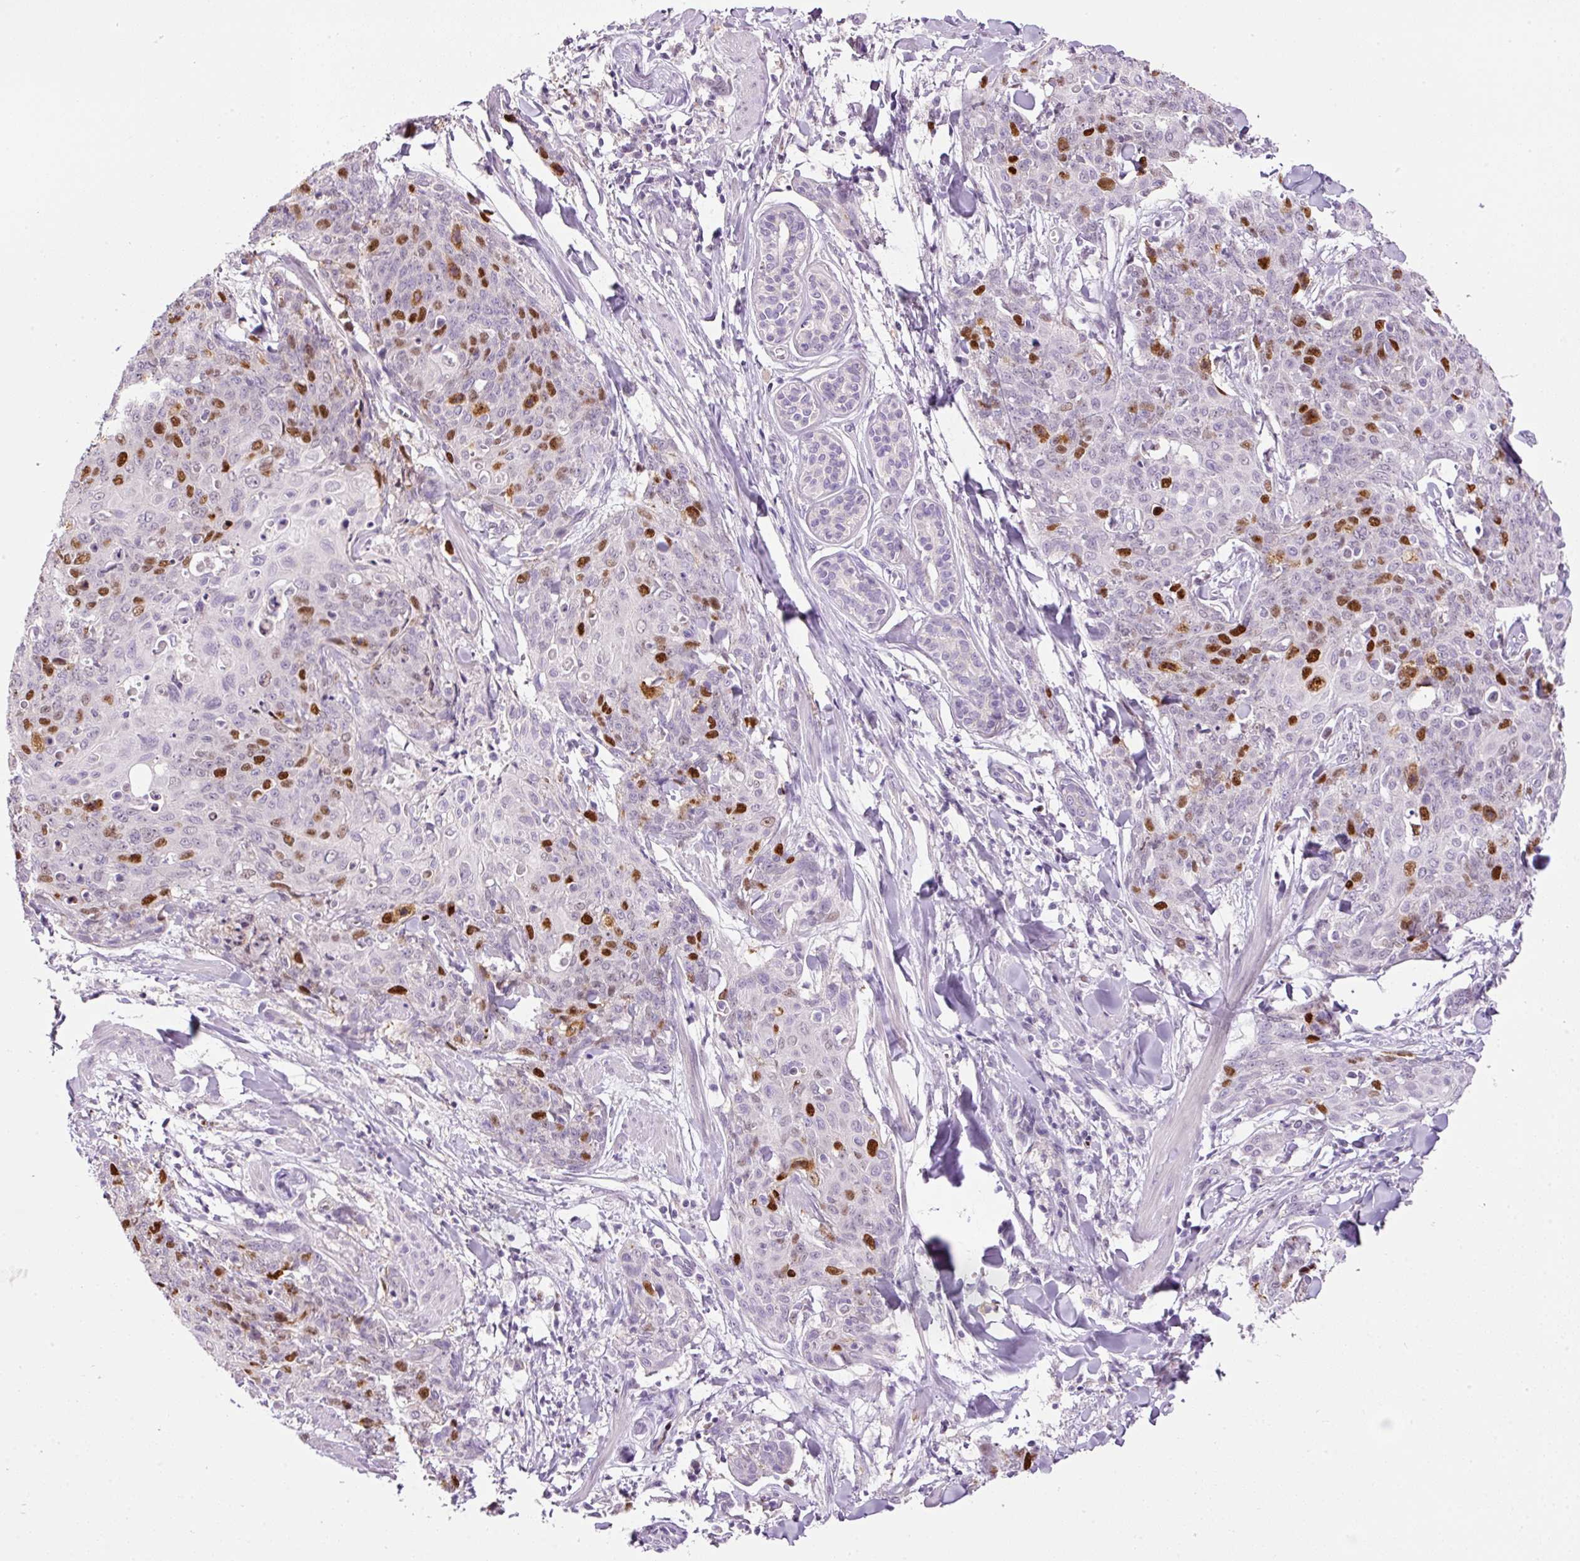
{"staining": {"intensity": "moderate", "quantity": "25%-75%", "location": "nuclear"}, "tissue": "skin cancer", "cell_type": "Tumor cells", "image_type": "cancer", "snomed": [{"axis": "morphology", "description": "Squamous cell carcinoma, NOS"}, {"axis": "topography", "description": "Skin"}, {"axis": "topography", "description": "Vulva"}], "caption": "IHC of human skin squamous cell carcinoma displays medium levels of moderate nuclear expression in about 25%-75% of tumor cells.", "gene": "KPNA2", "patient": {"sex": "female", "age": 85}}